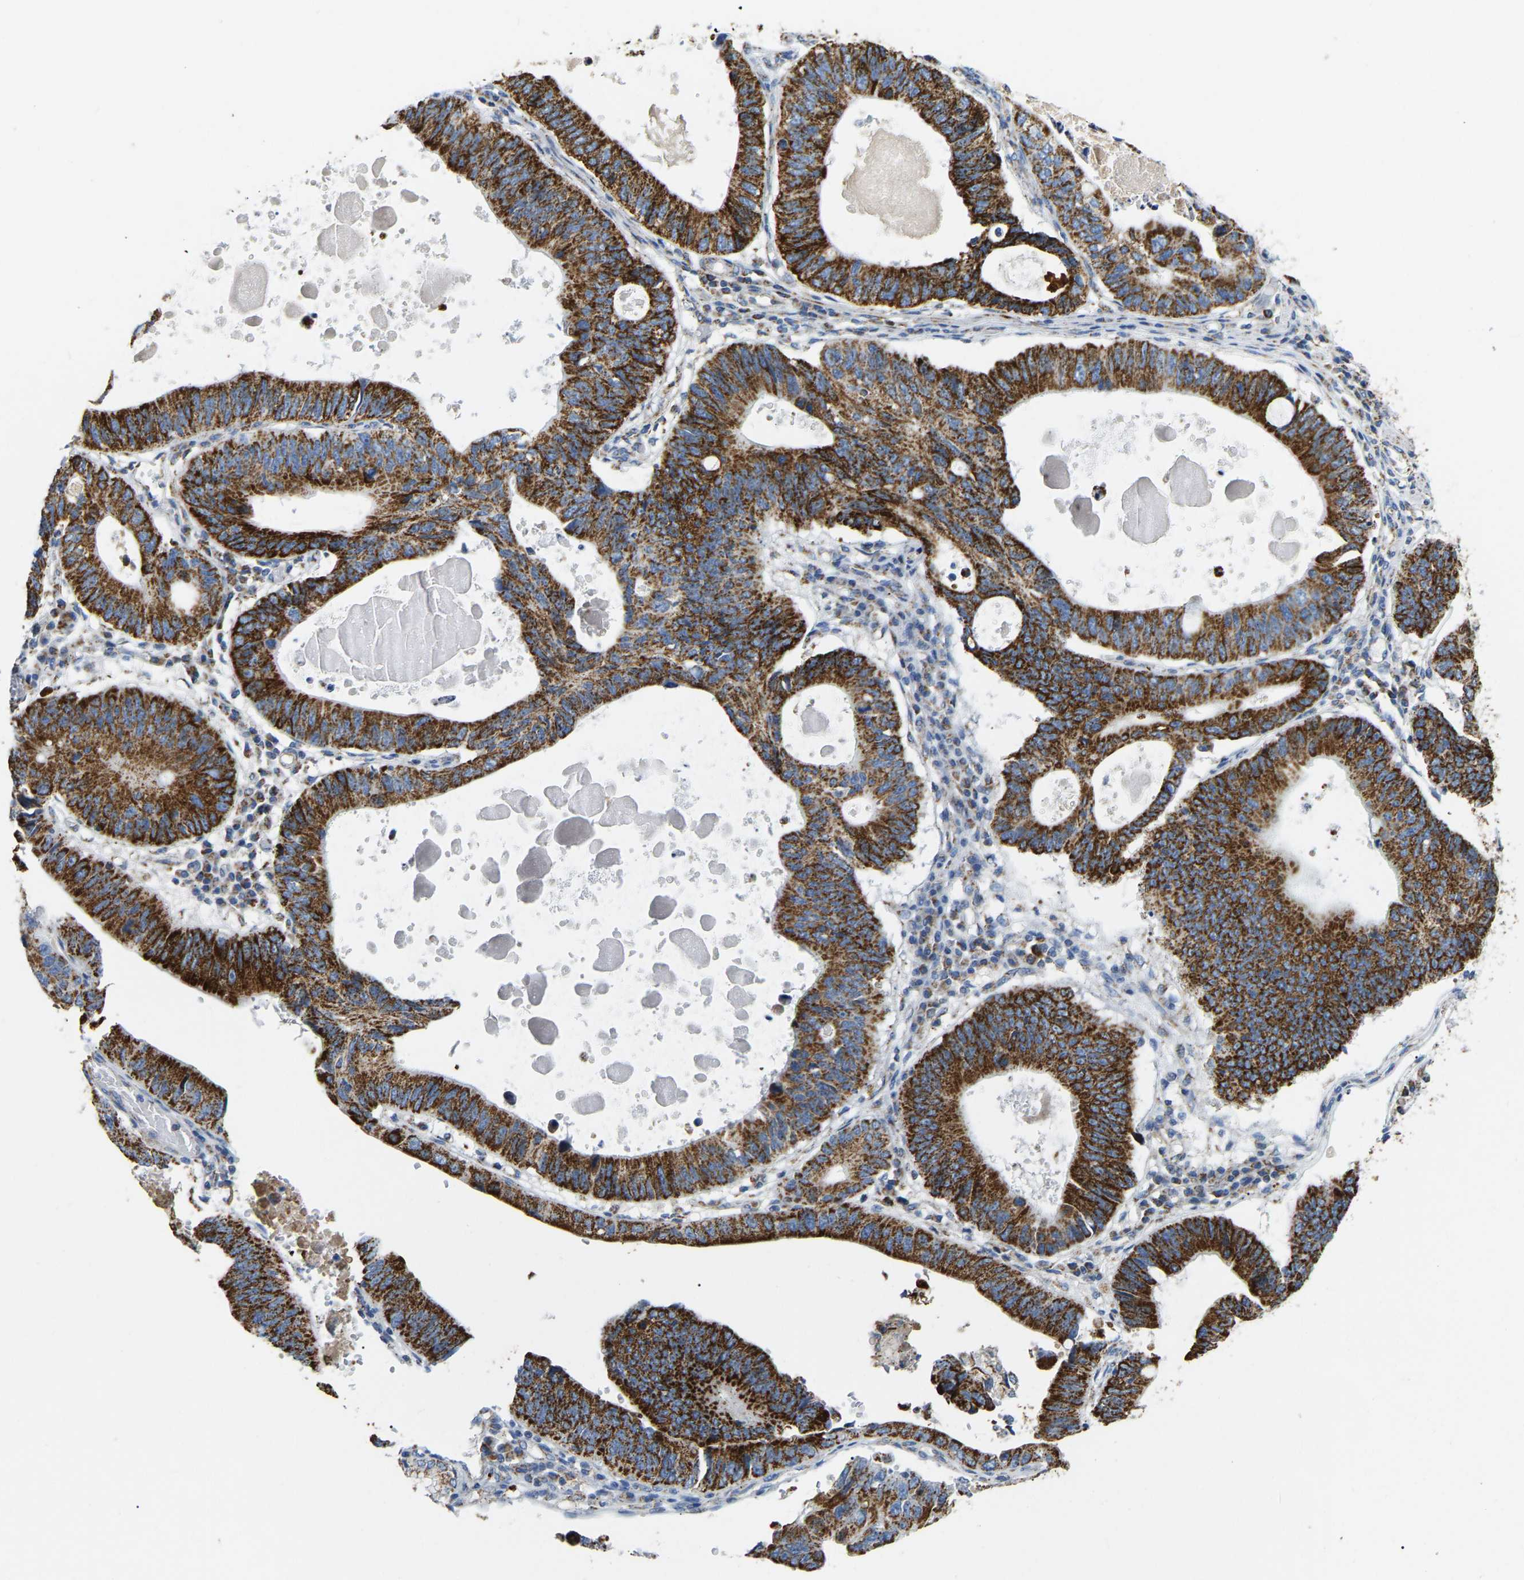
{"staining": {"intensity": "strong", "quantity": ">75%", "location": "cytoplasmic/membranous"}, "tissue": "stomach cancer", "cell_type": "Tumor cells", "image_type": "cancer", "snomed": [{"axis": "morphology", "description": "Adenocarcinoma, NOS"}, {"axis": "topography", "description": "Stomach"}], "caption": "An IHC histopathology image of tumor tissue is shown. Protein staining in brown labels strong cytoplasmic/membranous positivity in stomach adenocarcinoma within tumor cells. (brown staining indicates protein expression, while blue staining denotes nuclei).", "gene": "HIBADH", "patient": {"sex": "male", "age": 59}}